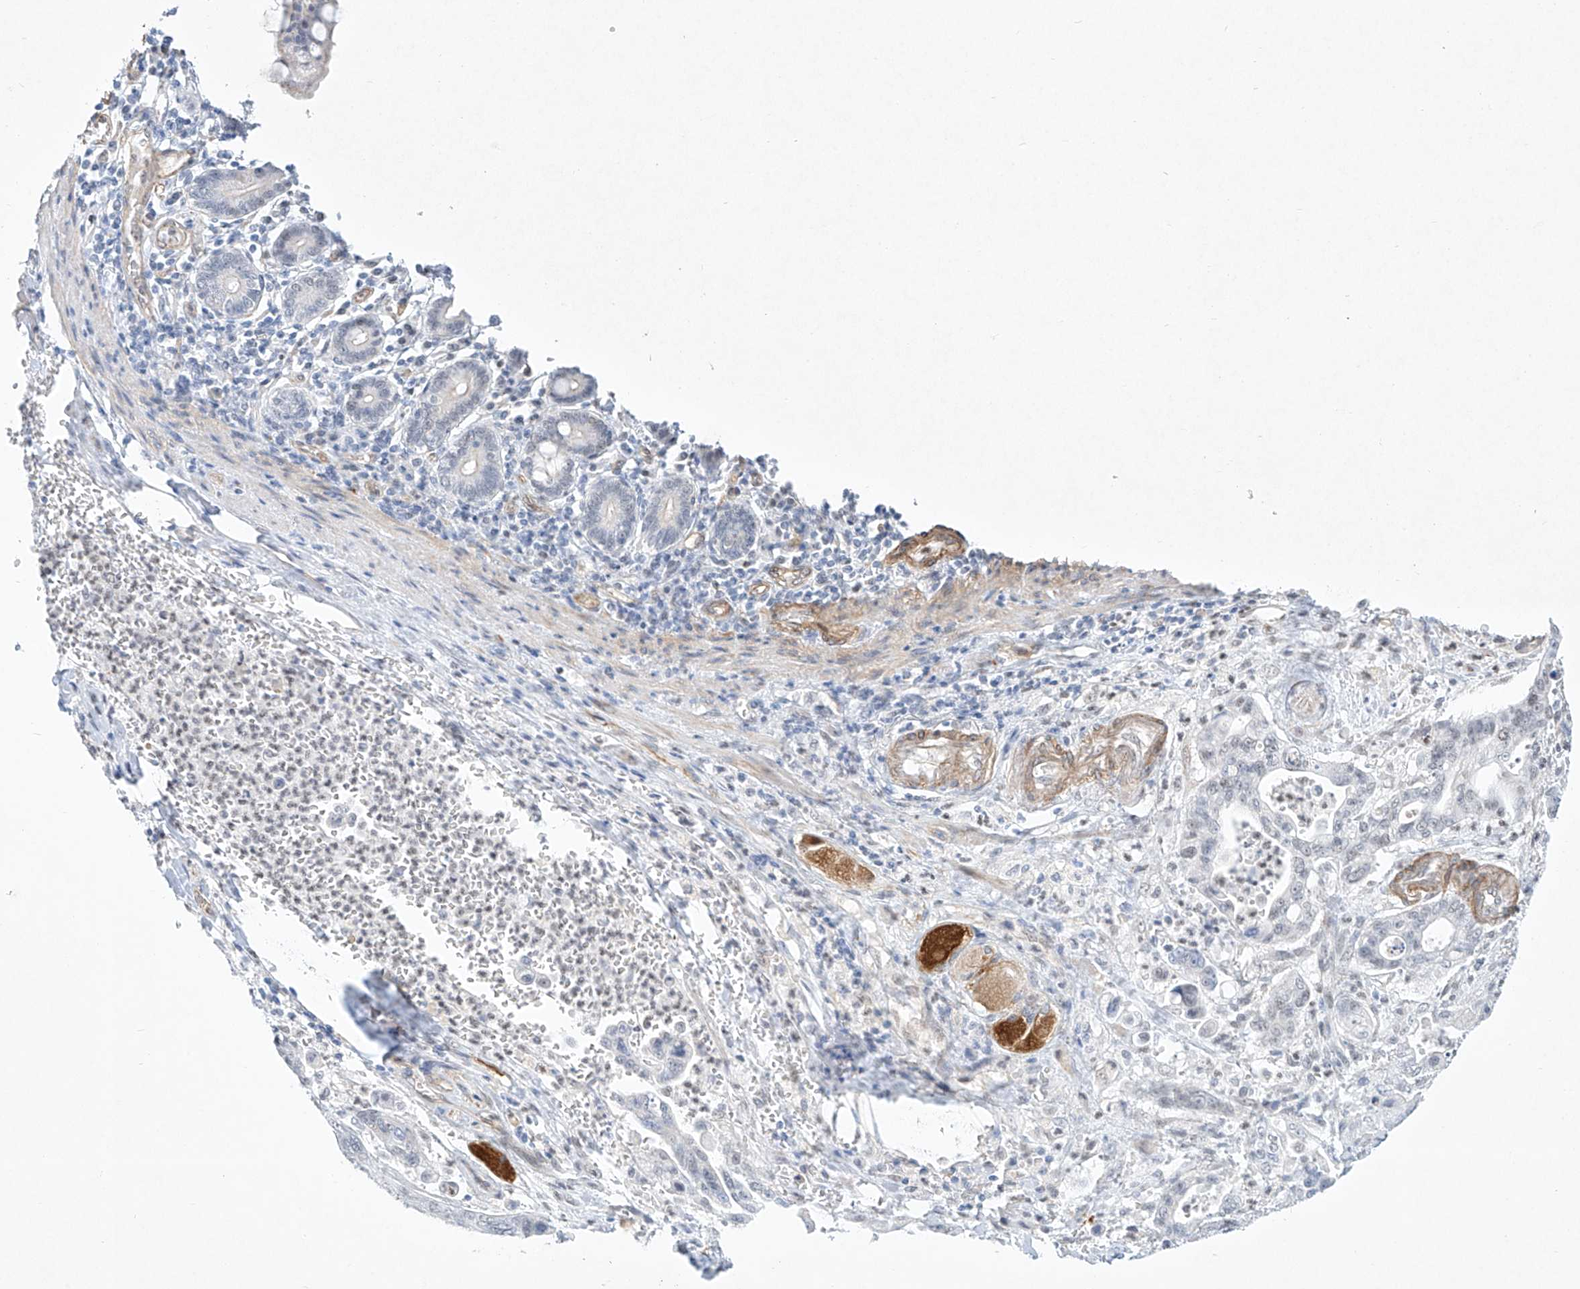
{"staining": {"intensity": "negative", "quantity": "none", "location": "none"}, "tissue": "pancreatic cancer", "cell_type": "Tumor cells", "image_type": "cancer", "snomed": [{"axis": "morphology", "description": "Adenocarcinoma, NOS"}, {"axis": "topography", "description": "Pancreas"}], "caption": "This is an immunohistochemistry photomicrograph of human pancreatic cancer. There is no positivity in tumor cells.", "gene": "REEP2", "patient": {"sex": "male", "age": 70}}